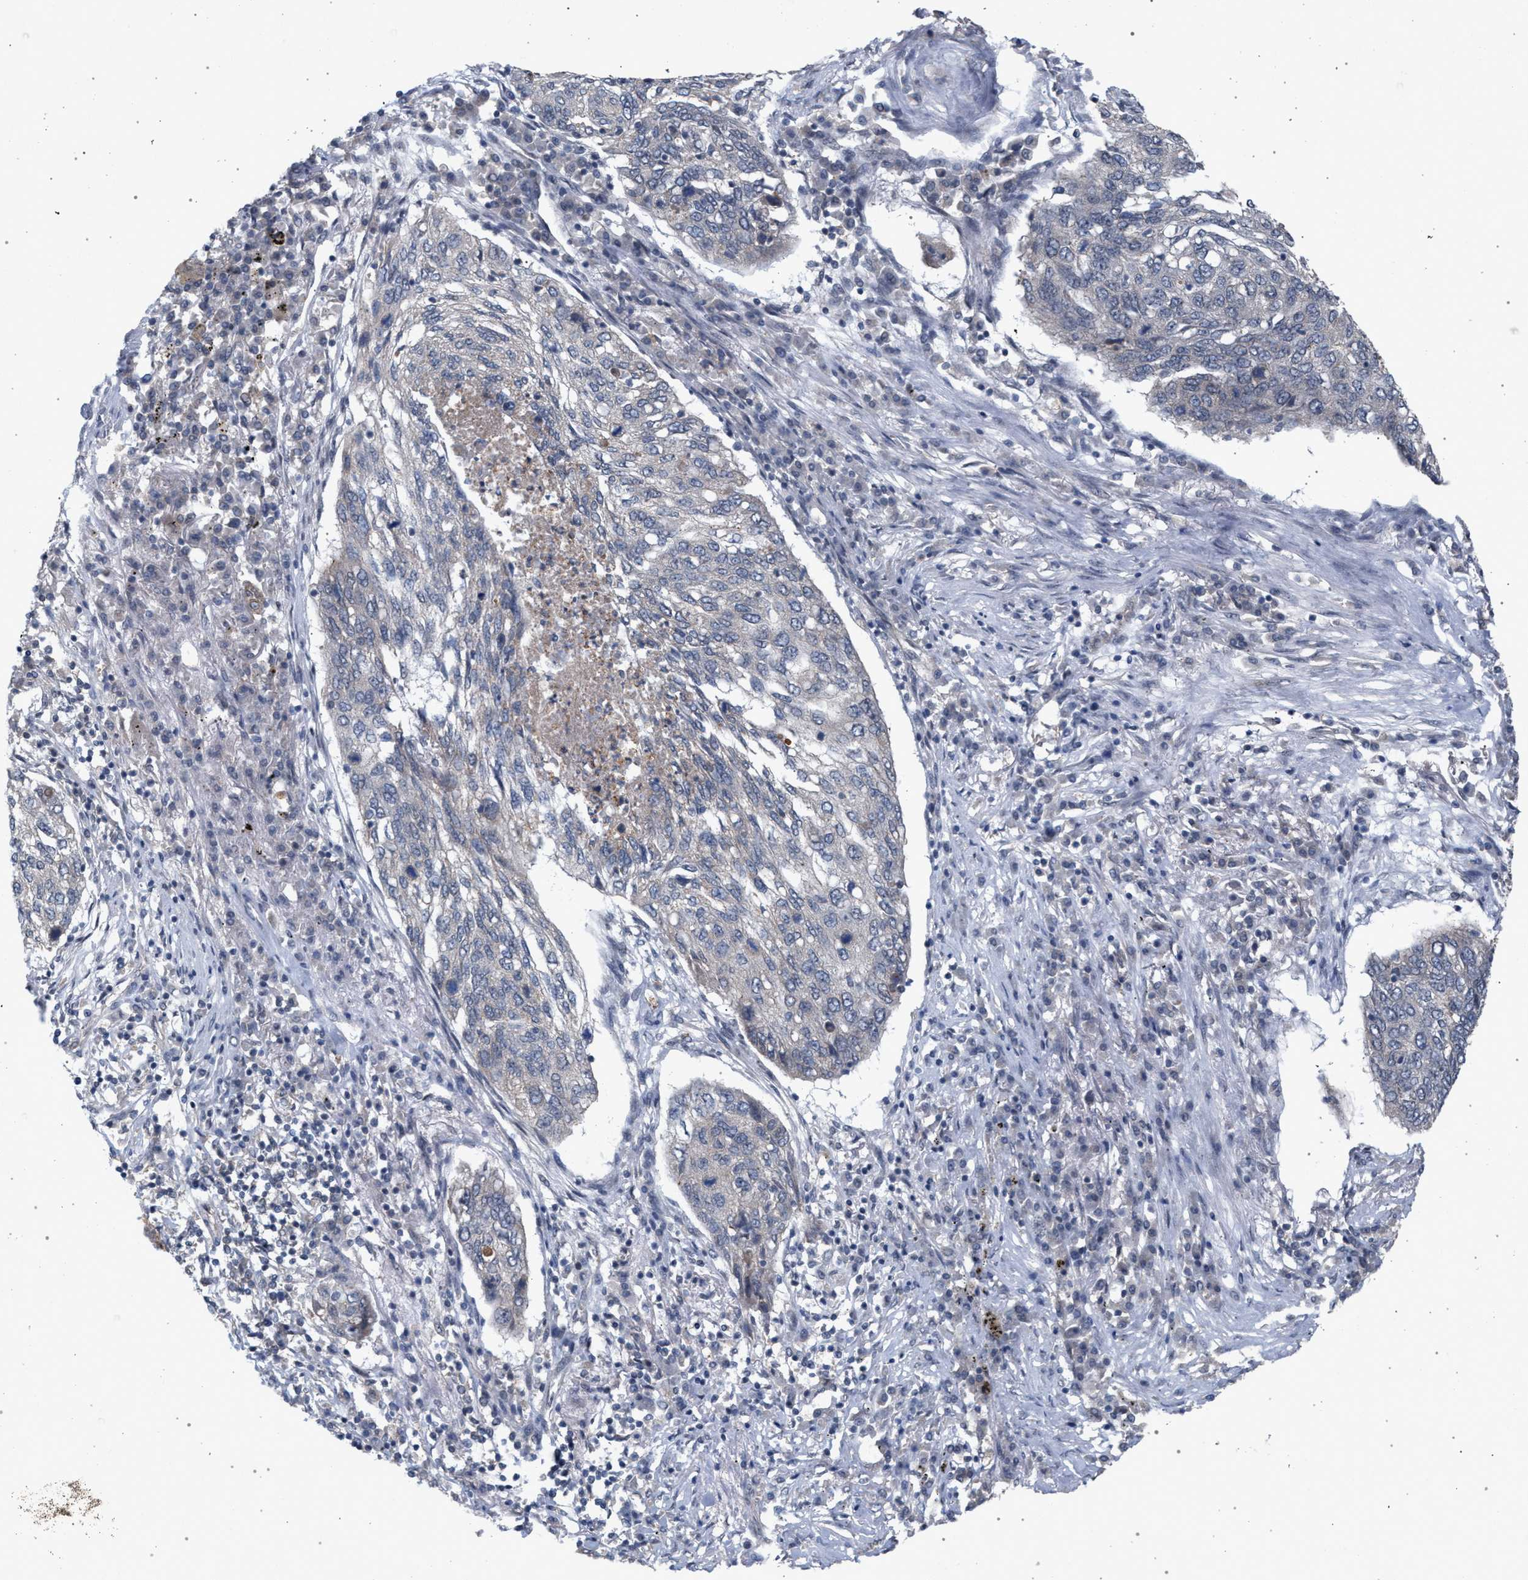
{"staining": {"intensity": "negative", "quantity": "none", "location": "none"}, "tissue": "lung cancer", "cell_type": "Tumor cells", "image_type": "cancer", "snomed": [{"axis": "morphology", "description": "Squamous cell carcinoma, NOS"}, {"axis": "topography", "description": "Lung"}], "caption": "Human squamous cell carcinoma (lung) stained for a protein using IHC displays no staining in tumor cells.", "gene": "ARPC5L", "patient": {"sex": "female", "age": 63}}